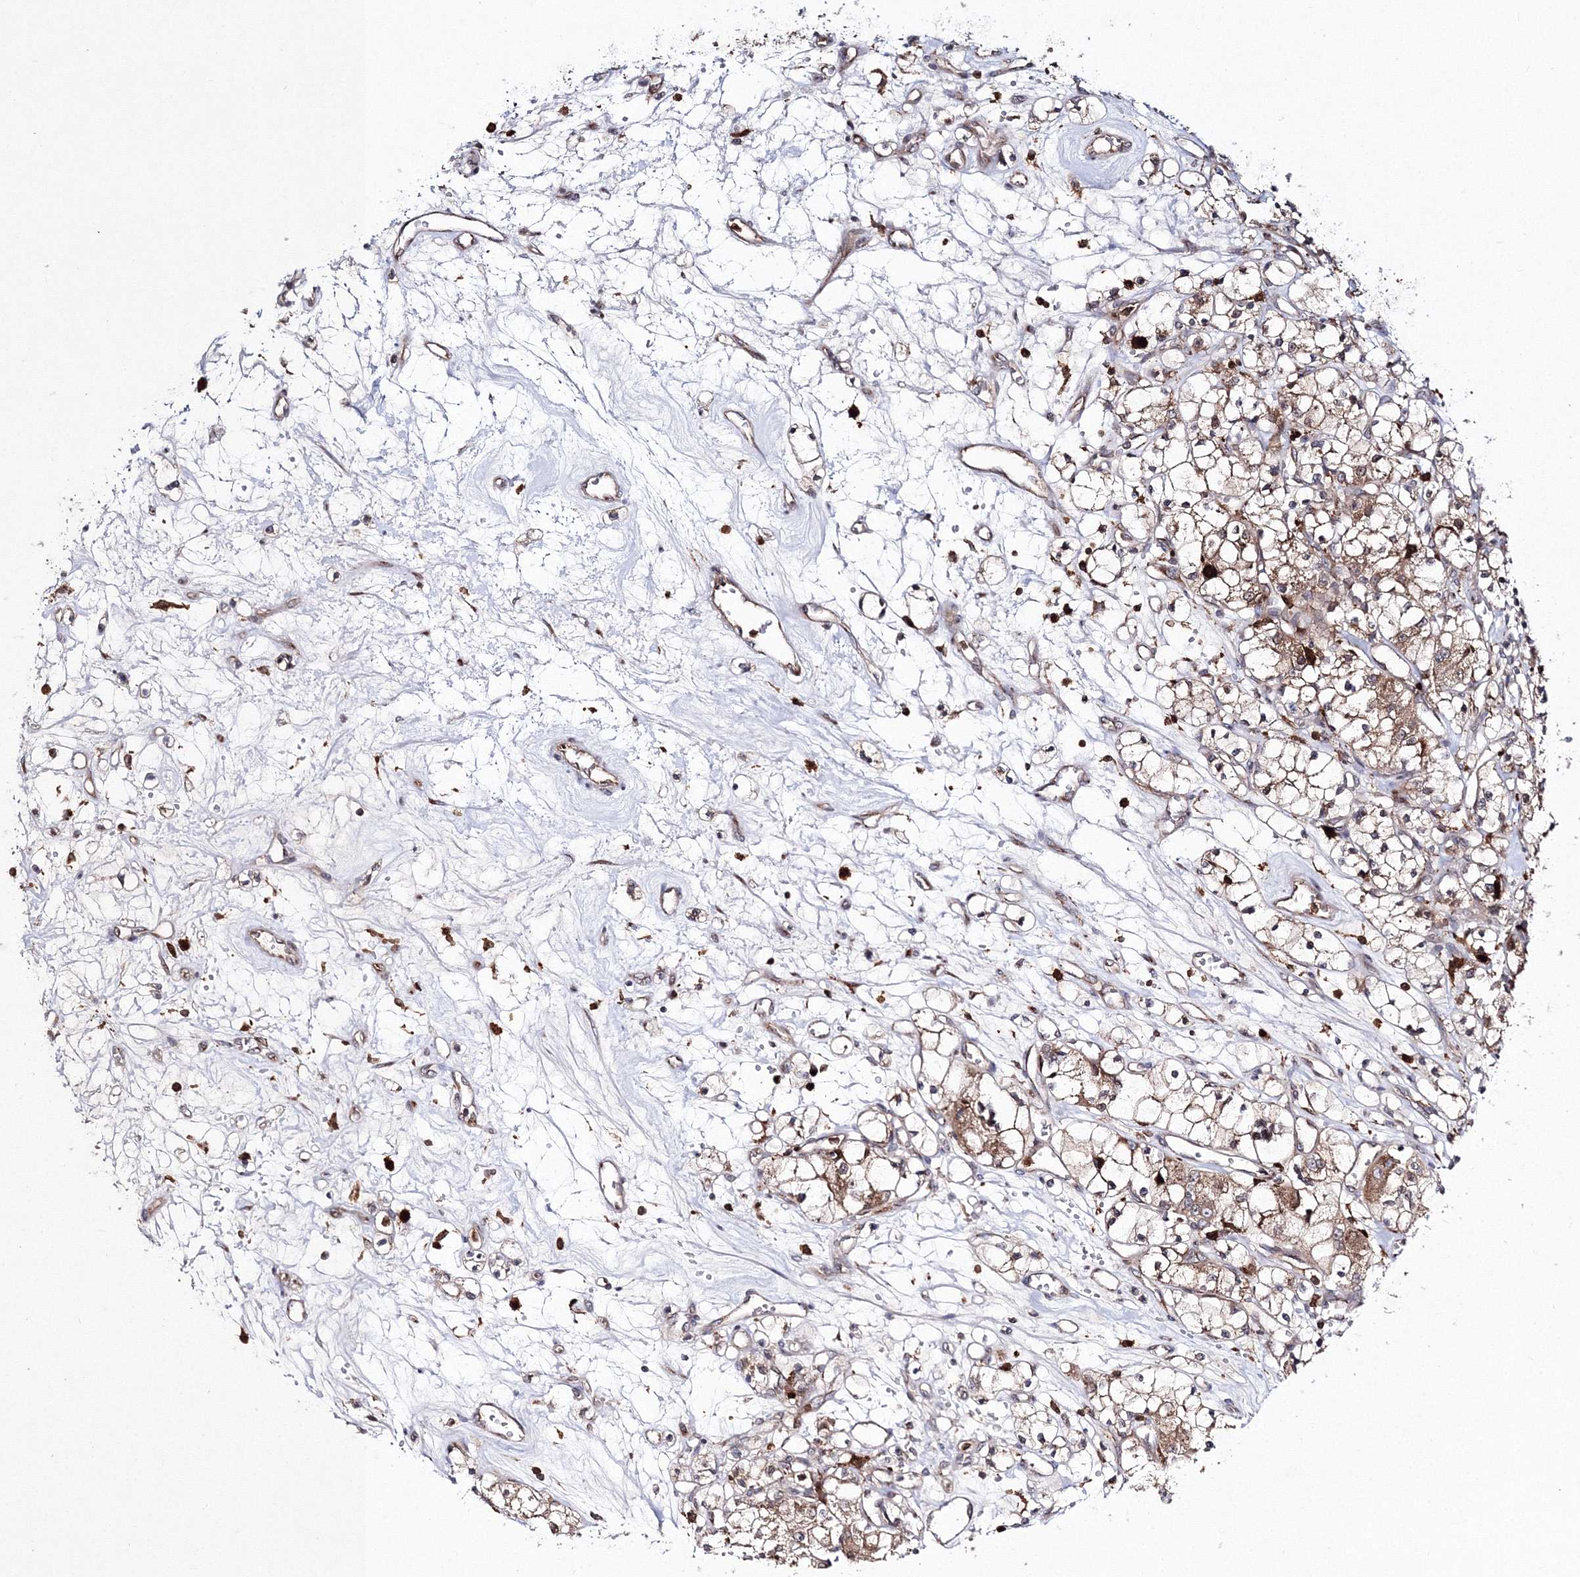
{"staining": {"intensity": "moderate", "quantity": "<25%", "location": "cytoplasmic/membranous"}, "tissue": "renal cancer", "cell_type": "Tumor cells", "image_type": "cancer", "snomed": [{"axis": "morphology", "description": "Adenocarcinoma, NOS"}, {"axis": "topography", "description": "Kidney"}], "caption": "Moderate cytoplasmic/membranous positivity for a protein is seen in about <25% of tumor cells of adenocarcinoma (renal) using immunohistochemistry (IHC).", "gene": "ARCN1", "patient": {"sex": "female", "age": 59}}